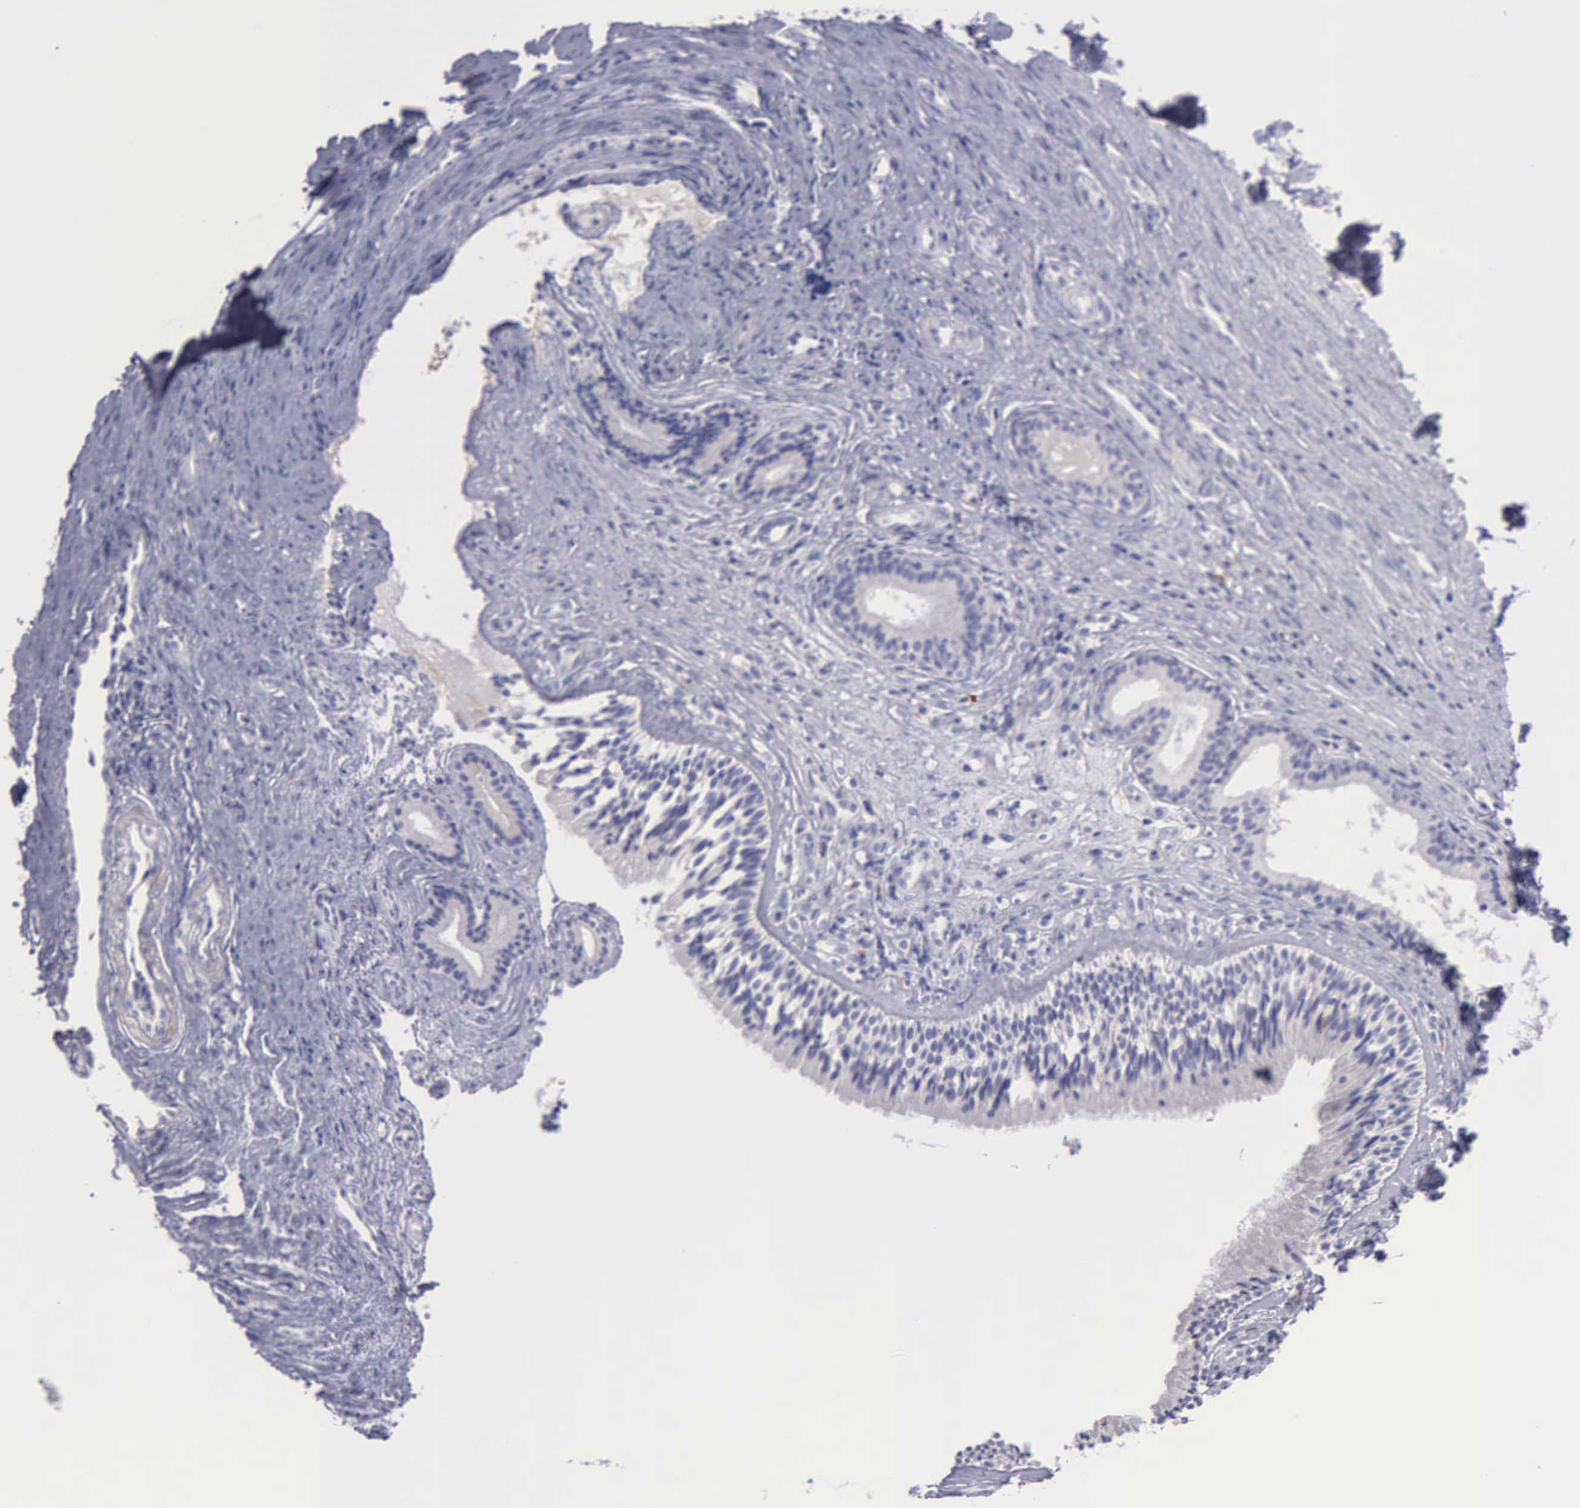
{"staining": {"intensity": "negative", "quantity": "none", "location": "none"}, "tissue": "nasopharynx", "cell_type": "Respiratory epithelial cells", "image_type": "normal", "snomed": [{"axis": "morphology", "description": "Normal tissue, NOS"}, {"axis": "topography", "description": "Nasopharynx"}], "caption": "An IHC image of unremarkable nasopharynx is shown. There is no staining in respiratory epithelial cells of nasopharynx.", "gene": "TYRP1", "patient": {"sex": "female", "age": 78}}